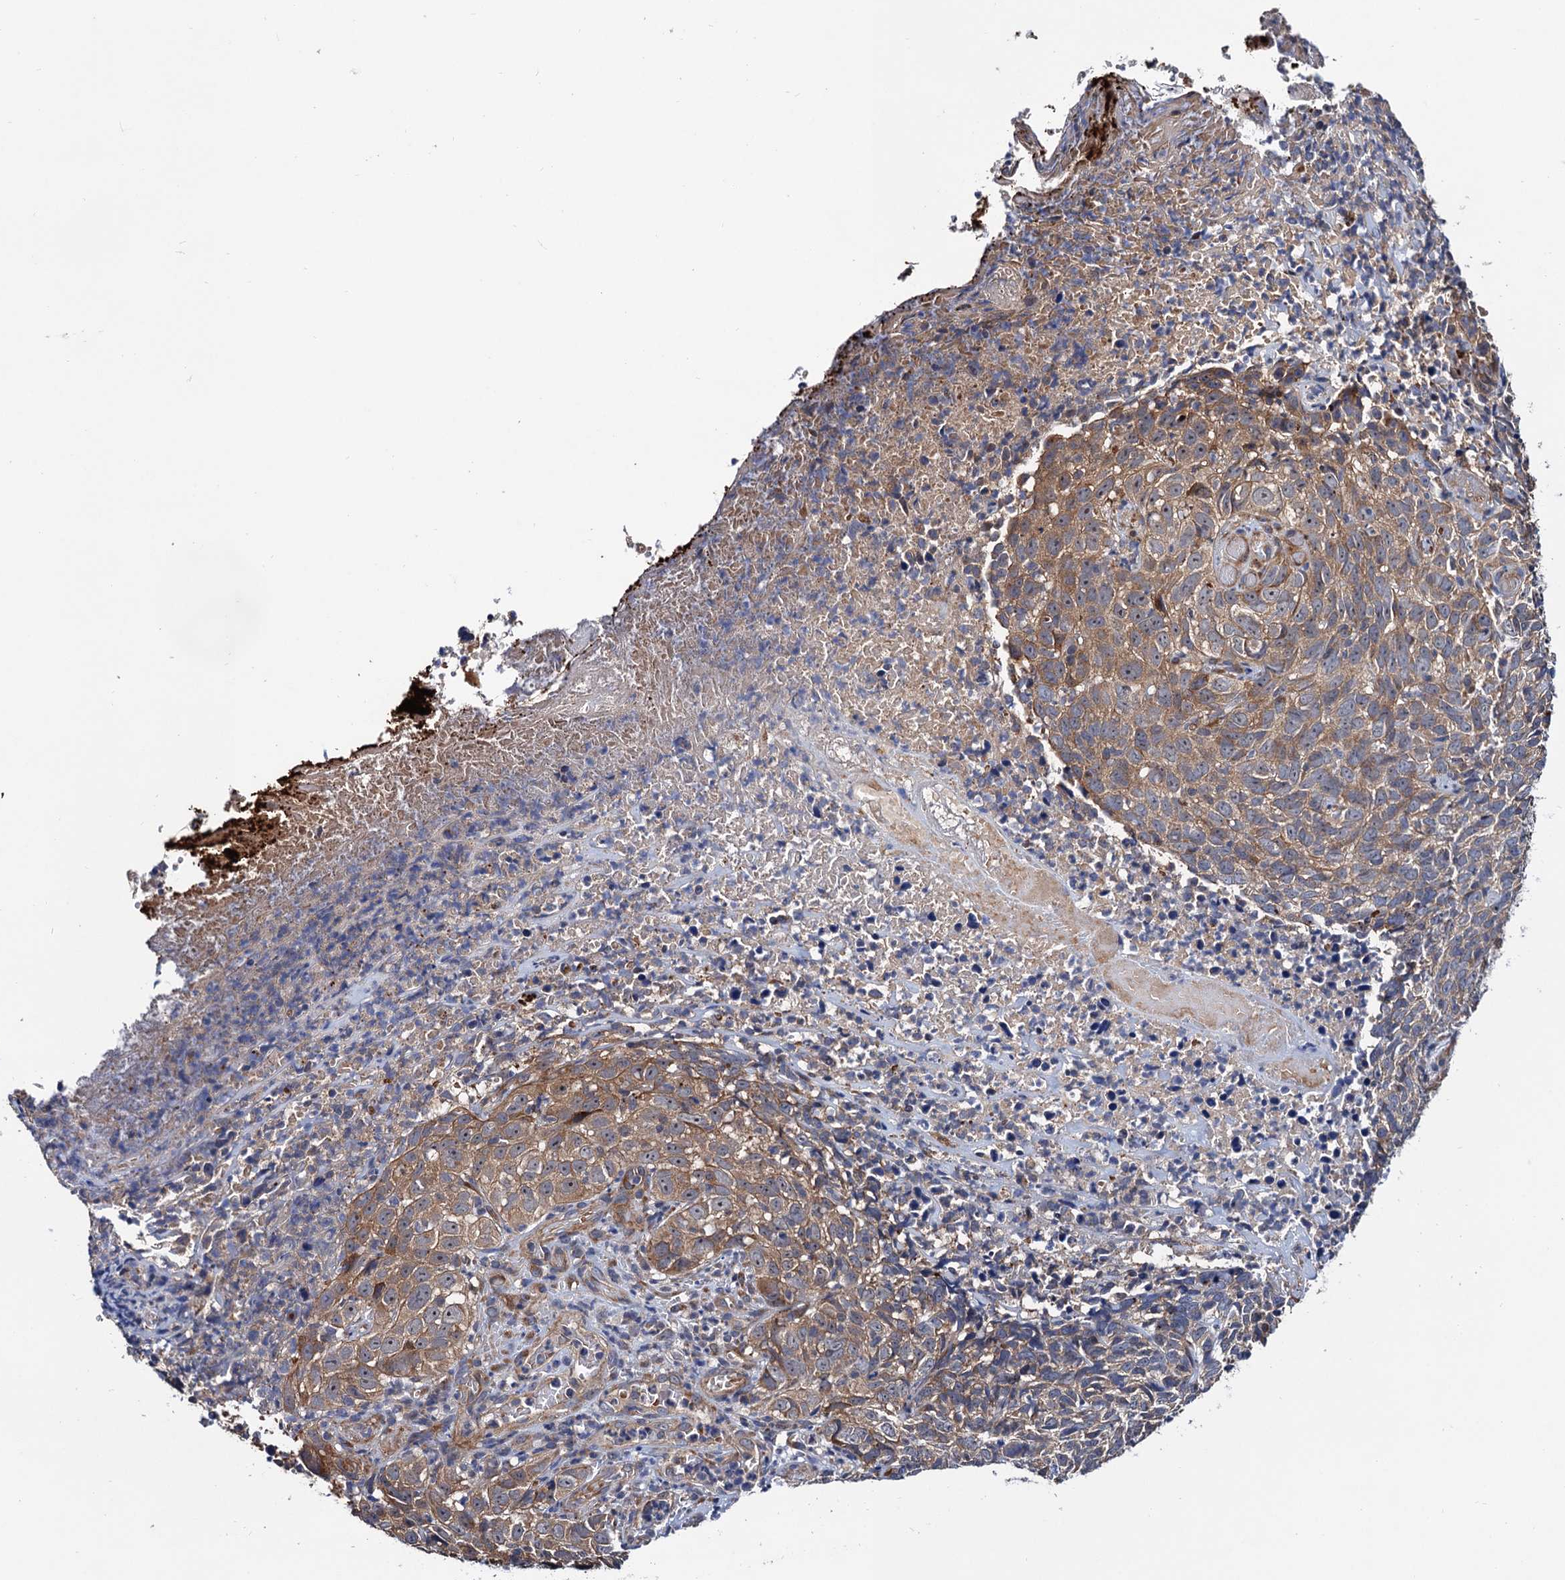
{"staining": {"intensity": "moderate", "quantity": "25%-75%", "location": "cytoplasmic/membranous"}, "tissue": "skin cancer", "cell_type": "Tumor cells", "image_type": "cancer", "snomed": [{"axis": "morphology", "description": "Basal cell carcinoma"}, {"axis": "topography", "description": "Skin"}], "caption": "IHC of skin basal cell carcinoma reveals medium levels of moderate cytoplasmic/membranous expression in about 25%-75% of tumor cells.", "gene": "TRMT112", "patient": {"sex": "female", "age": 84}}